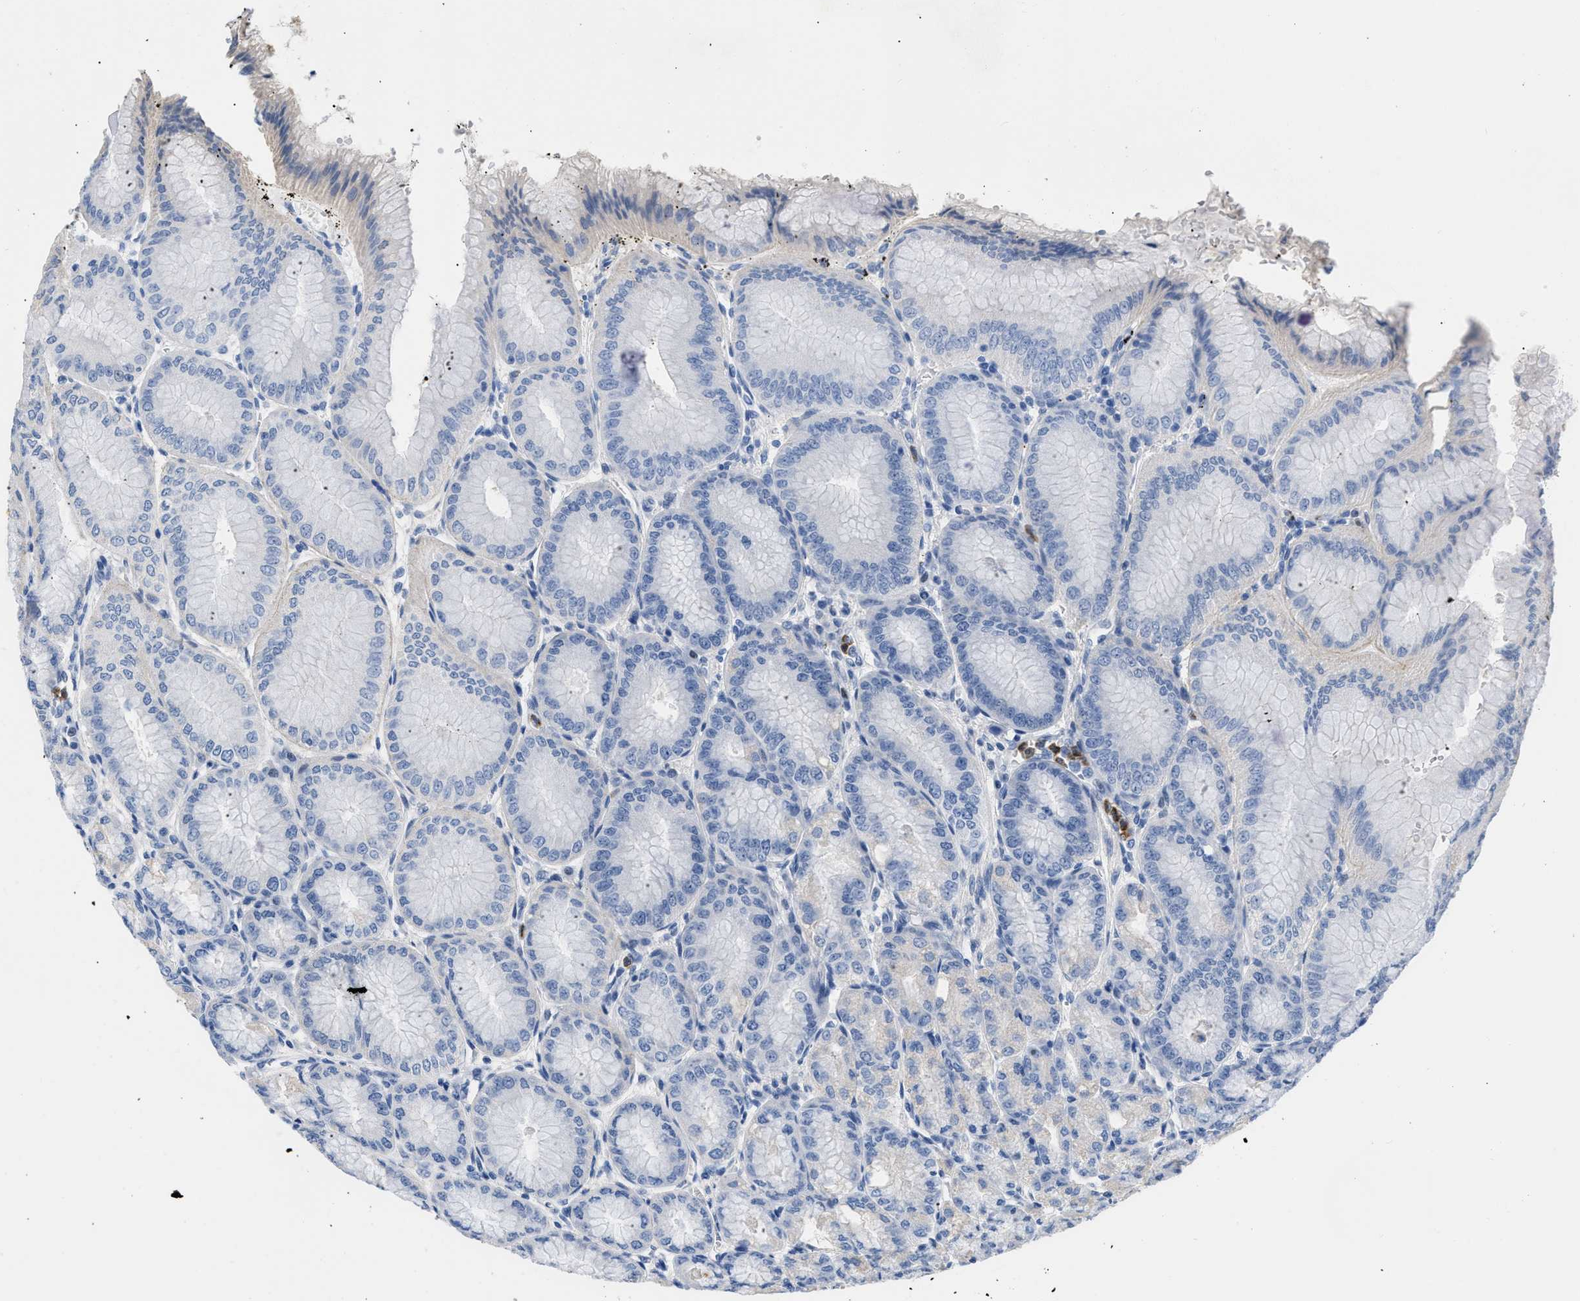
{"staining": {"intensity": "weak", "quantity": "<25%", "location": "cytoplasmic/membranous"}, "tissue": "stomach", "cell_type": "Glandular cells", "image_type": "normal", "snomed": [{"axis": "morphology", "description": "Normal tissue, NOS"}, {"axis": "topography", "description": "Stomach, lower"}], "caption": "A histopathology image of stomach stained for a protein demonstrates no brown staining in glandular cells. (IHC, brightfield microscopy, high magnification).", "gene": "BOLL", "patient": {"sex": "male", "age": 71}}